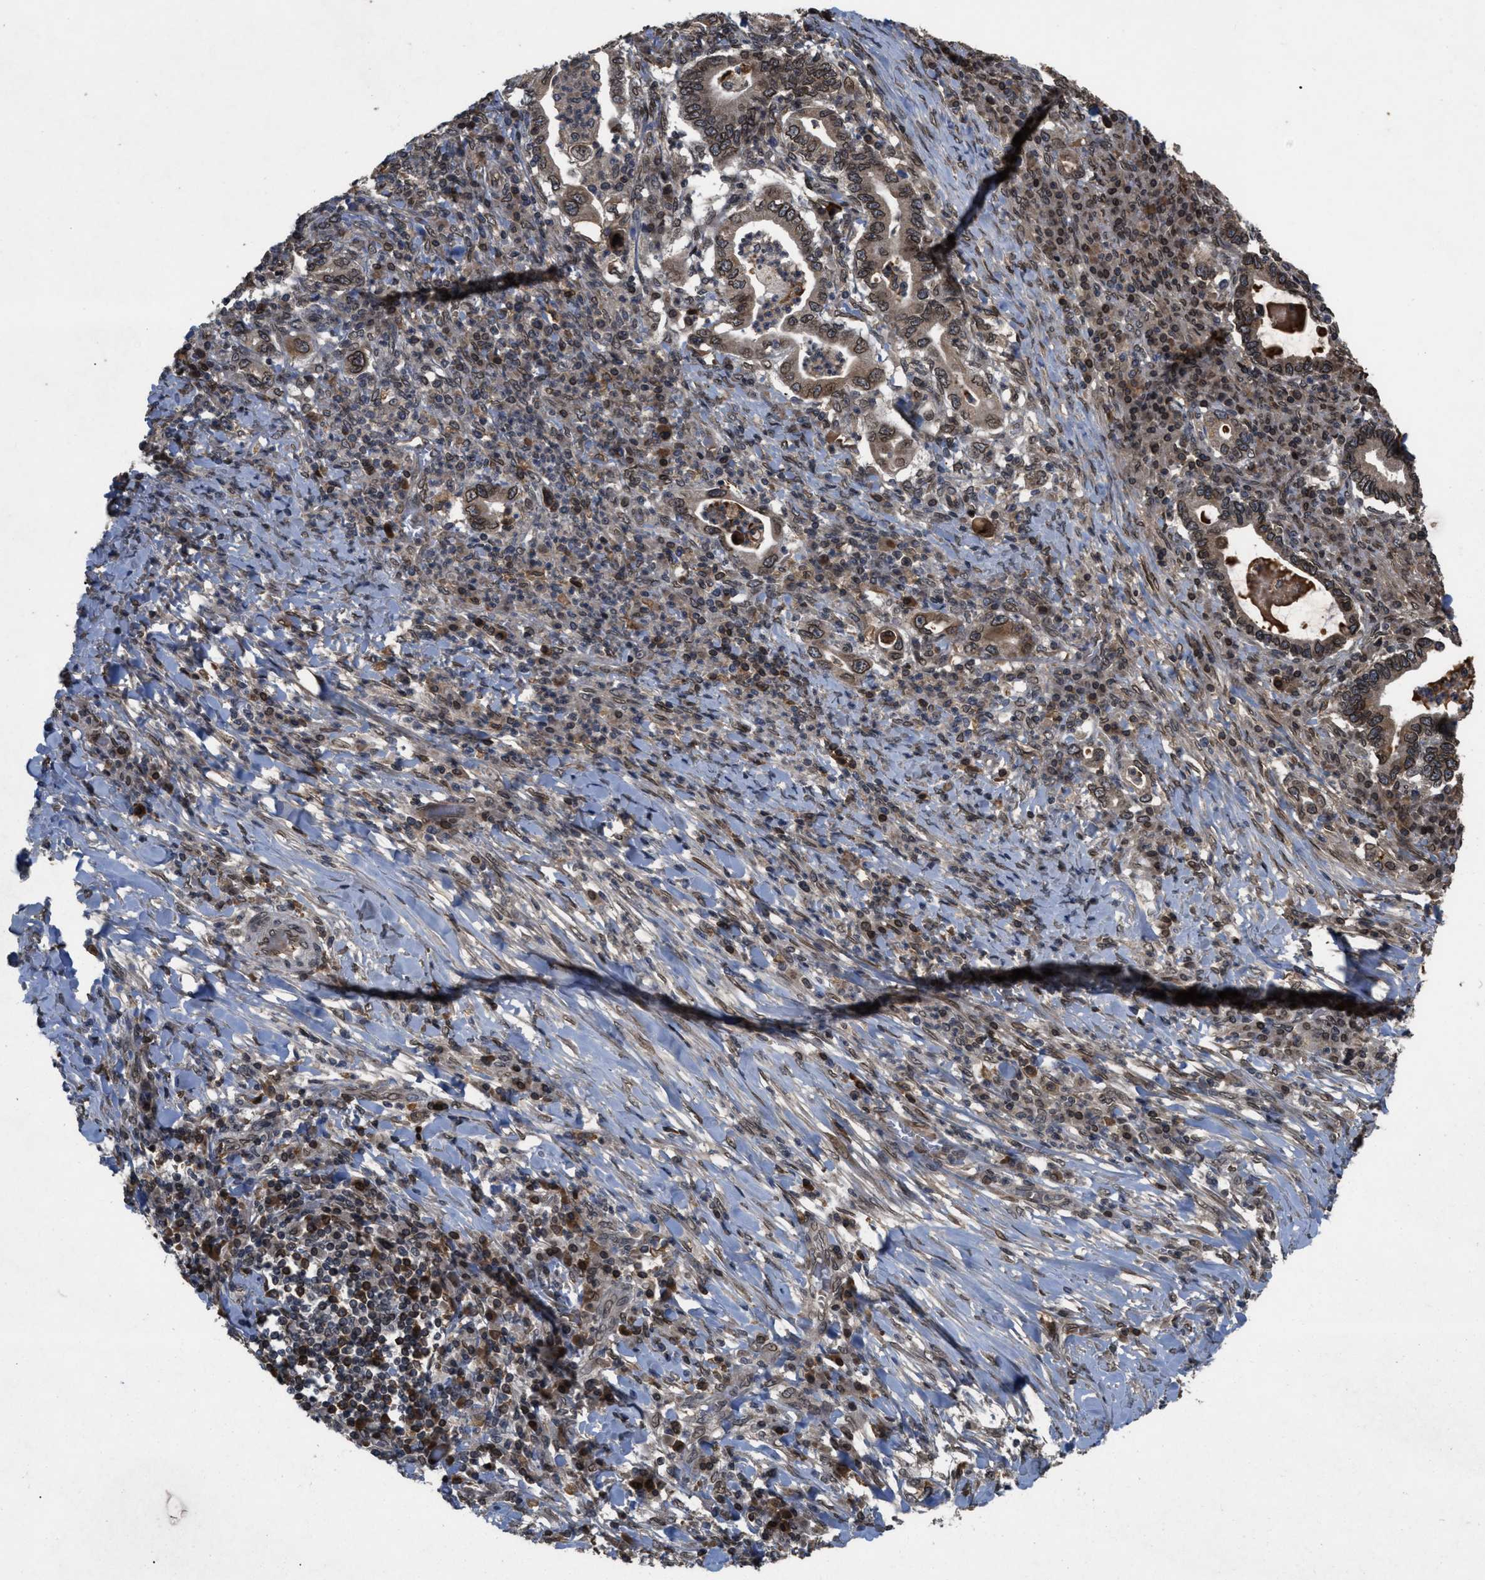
{"staining": {"intensity": "moderate", "quantity": ">75%", "location": "cytoplasmic/membranous,nuclear"}, "tissue": "stomach cancer", "cell_type": "Tumor cells", "image_type": "cancer", "snomed": [{"axis": "morphology", "description": "Normal tissue, NOS"}, {"axis": "morphology", "description": "Adenocarcinoma, NOS"}, {"axis": "topography", "description": "Esophagus"}, {"axis": "topography", "description": "Stomach, upper"}, {"axis": "topography", "description": "Peripheral nerve tissue"}], "caption": "Stomach cancer (adenocarcinoma) was stained to show a protein in brown. There is medium levels of moderate cytoplasmic/membranous and nuclear expression in about >75% of tumor cells.", "gene": "CRY1", "patient": {"sex": "male", "age": 62}}